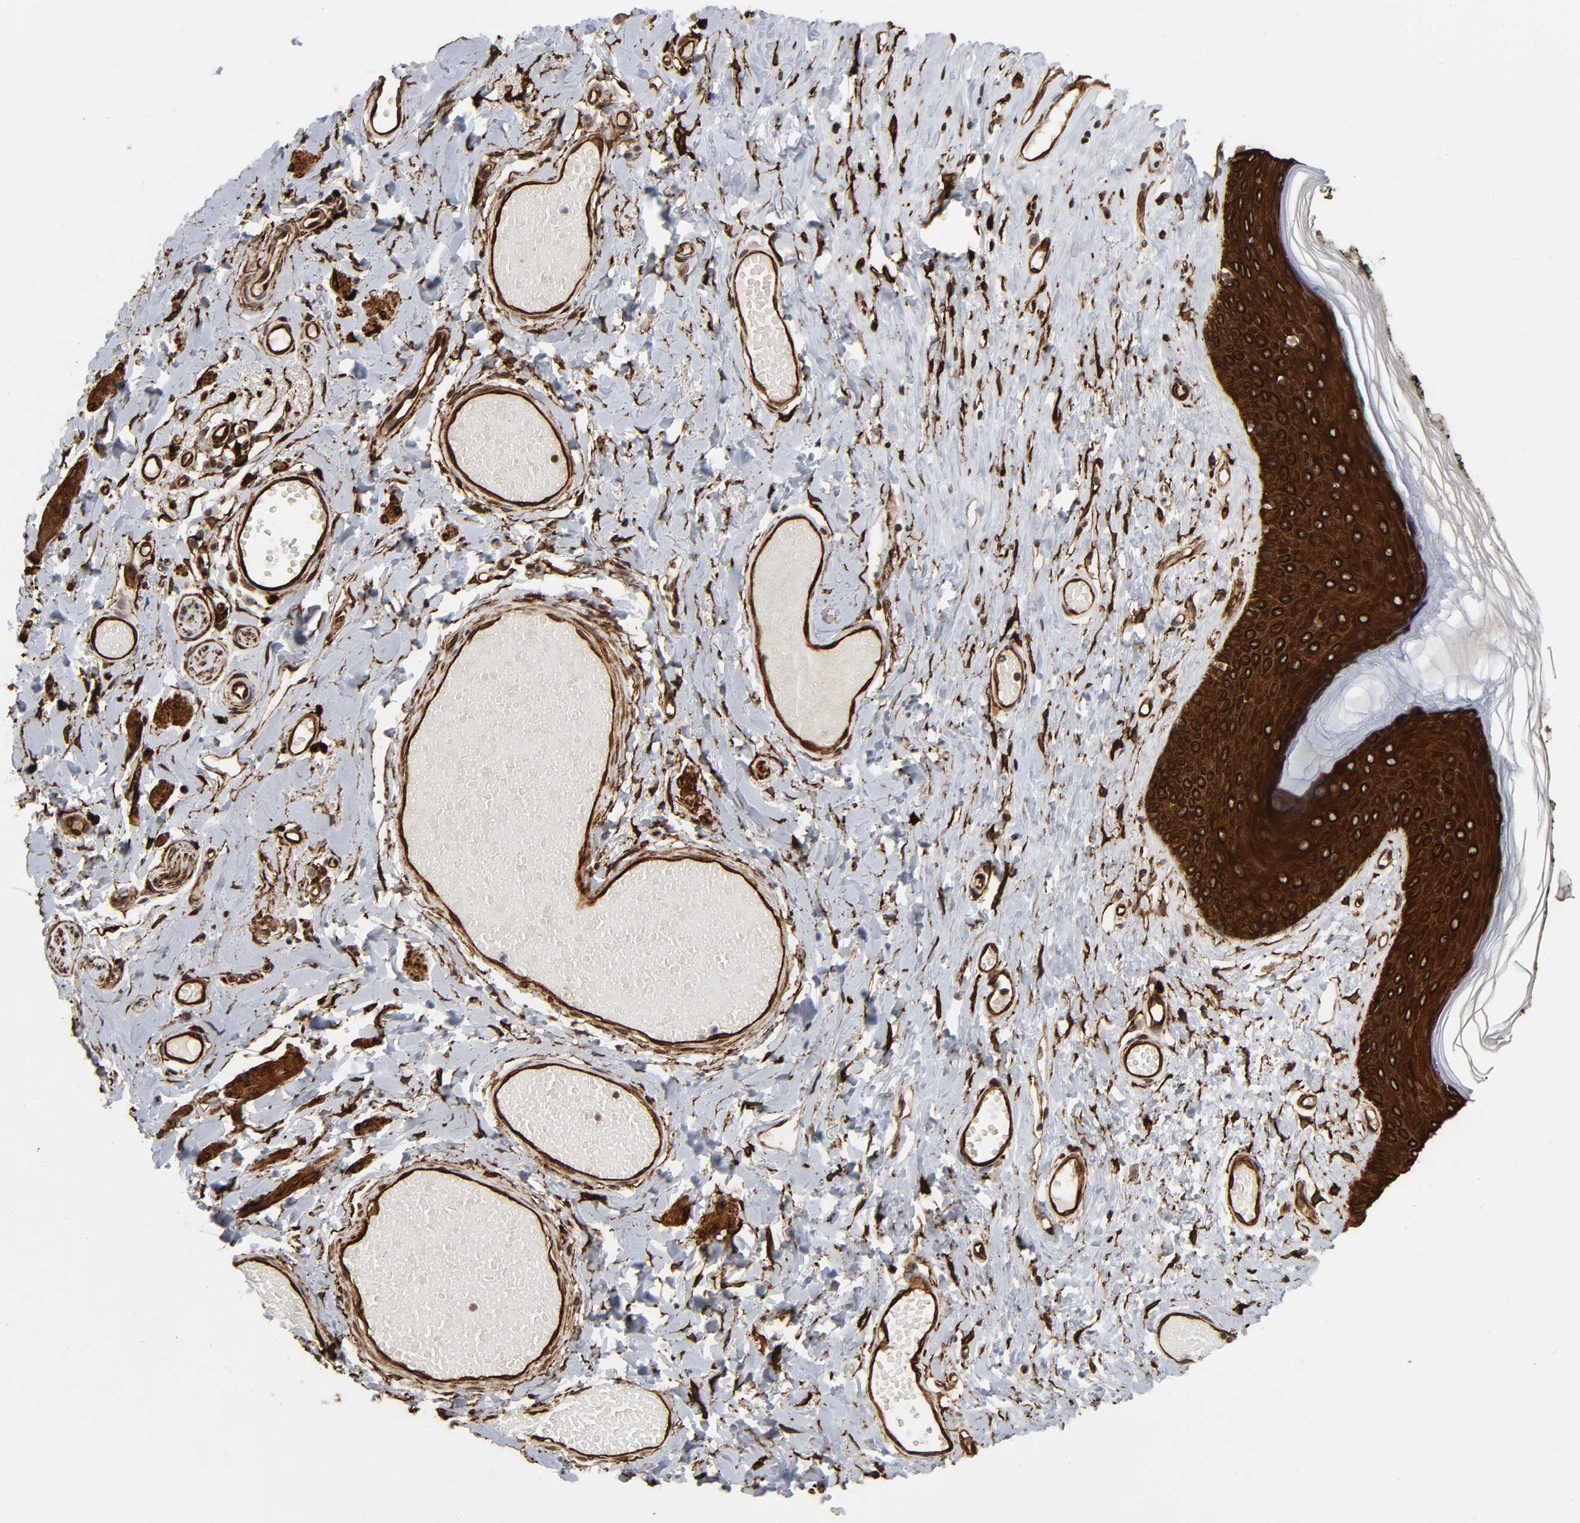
{"staining": {"intensity": "strong", "quantity": ">75%", "location": "cytoplasmic/membranous,nuclear"}, "tissue": "skin", "cell_type": "Epidermal cells", "image_type": "normal", "snomed": [{"axis": "morphology", "description": "Normal tissue, NOS"}, {"axis": "morphology", "description": "Inflammation, NOS"}, {"axis": "topography", "description": "Vulva"}], "caption": "DAB immunohistochemical staining of unremarkable human skin reveals strong cytoplasmic/membranous,nuclear protein positivity in about >75% of epidermal cells. (brown staining indicates protein expression, while blue staining denotes nuclei).", "gene": "AHNAK2", "patient": {"sex": "female", "age": 84}}